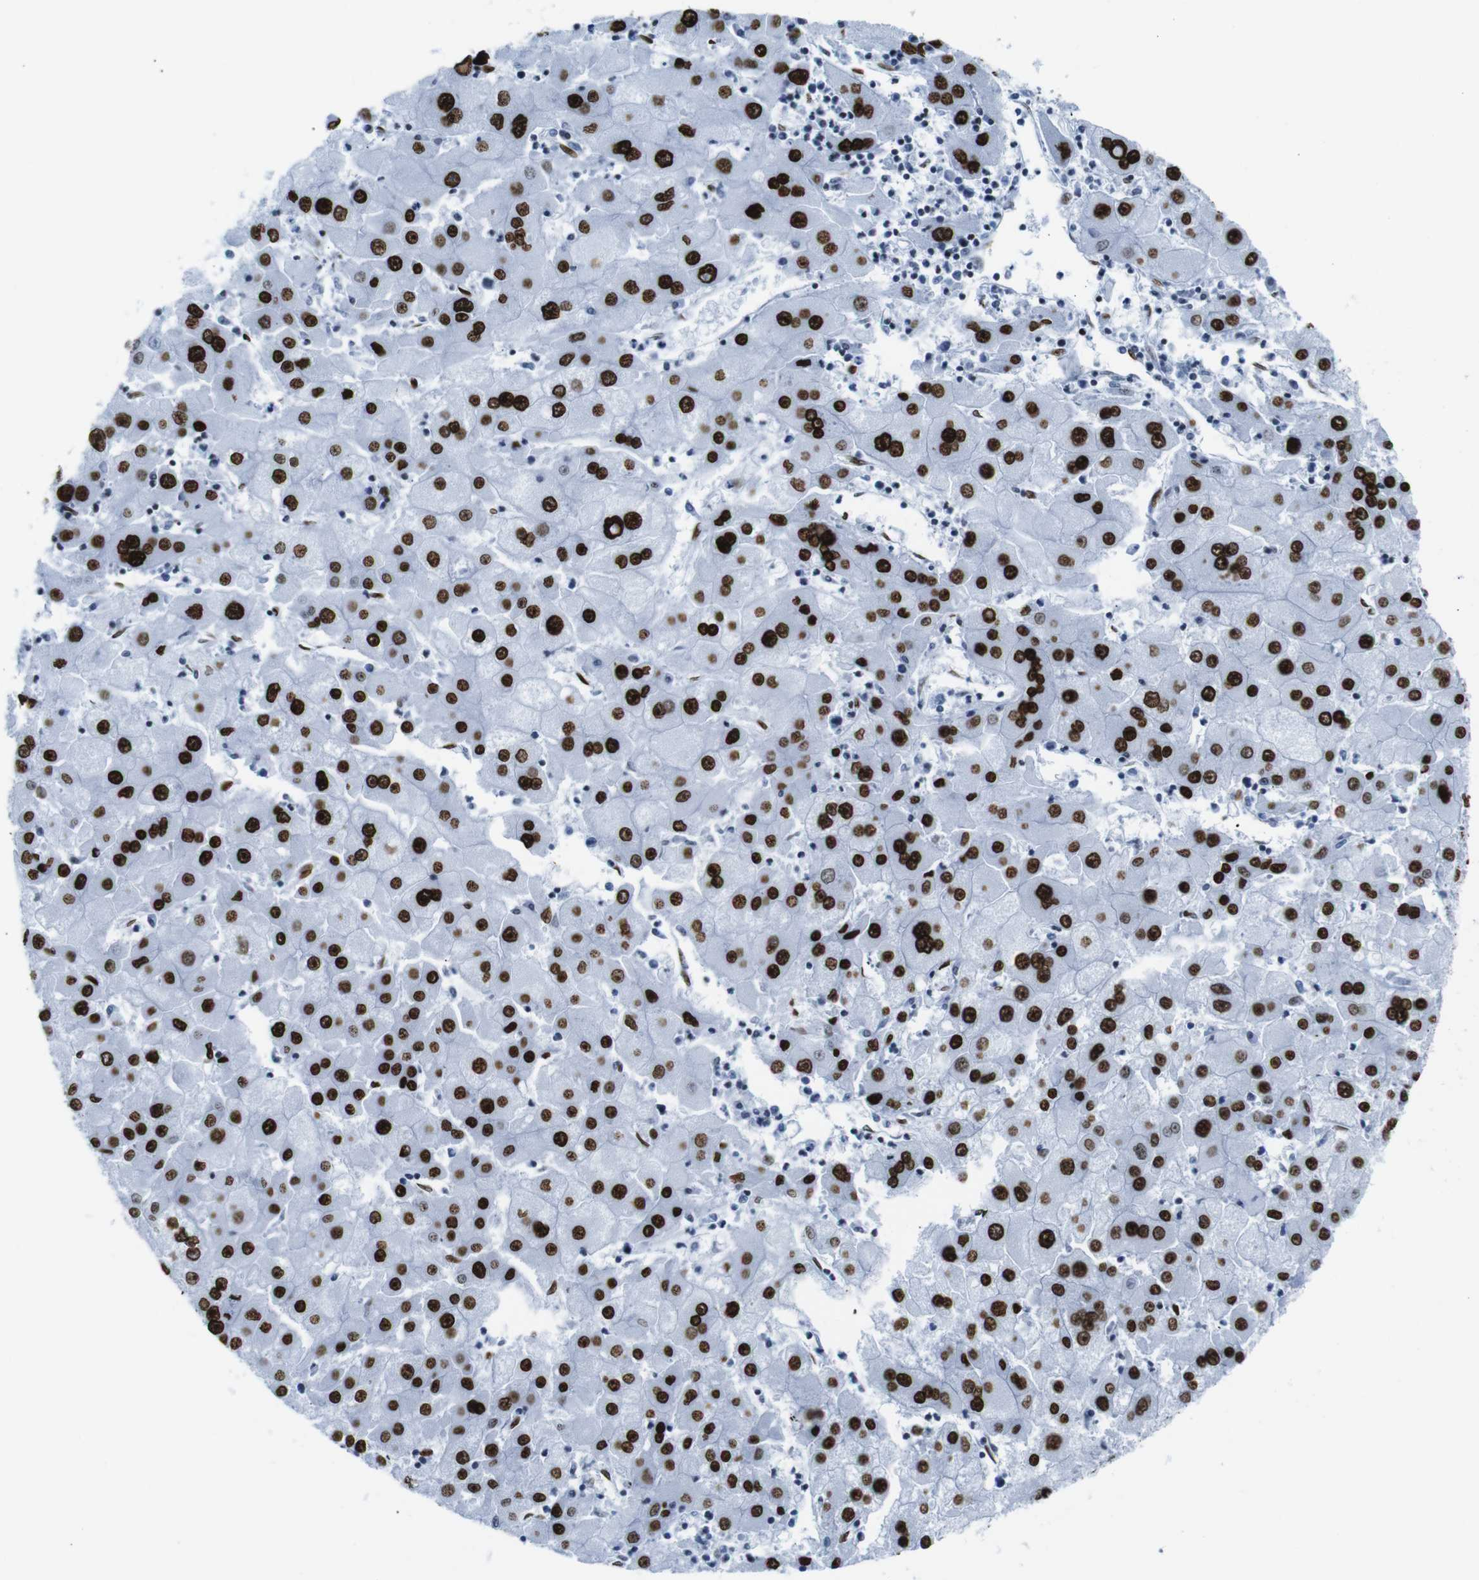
{"staining": {"intensity": "strong", "quantity": ">75%", "location": "nuclear"}, "tissue": "liver cancer", "cell_type": "Tumor cells", "image_type": "cancer", "snomed": [{"axis": "morphology", "description": "Carcinoma, Hepatocellular, NOS"}, {"axis": "topography", "description": "Liver"}], "caption": "Immunohistochemical staining of liver cancer (hepatocellular carcinoma) reveals high levels of strong nuclear expression in approximately >75% of tumor cells. (brown staining indicates protein expression, while blue staining denotes nuclei).", "gene": "NPIPB15", "patient": {"sex": "male", "age": 72}}